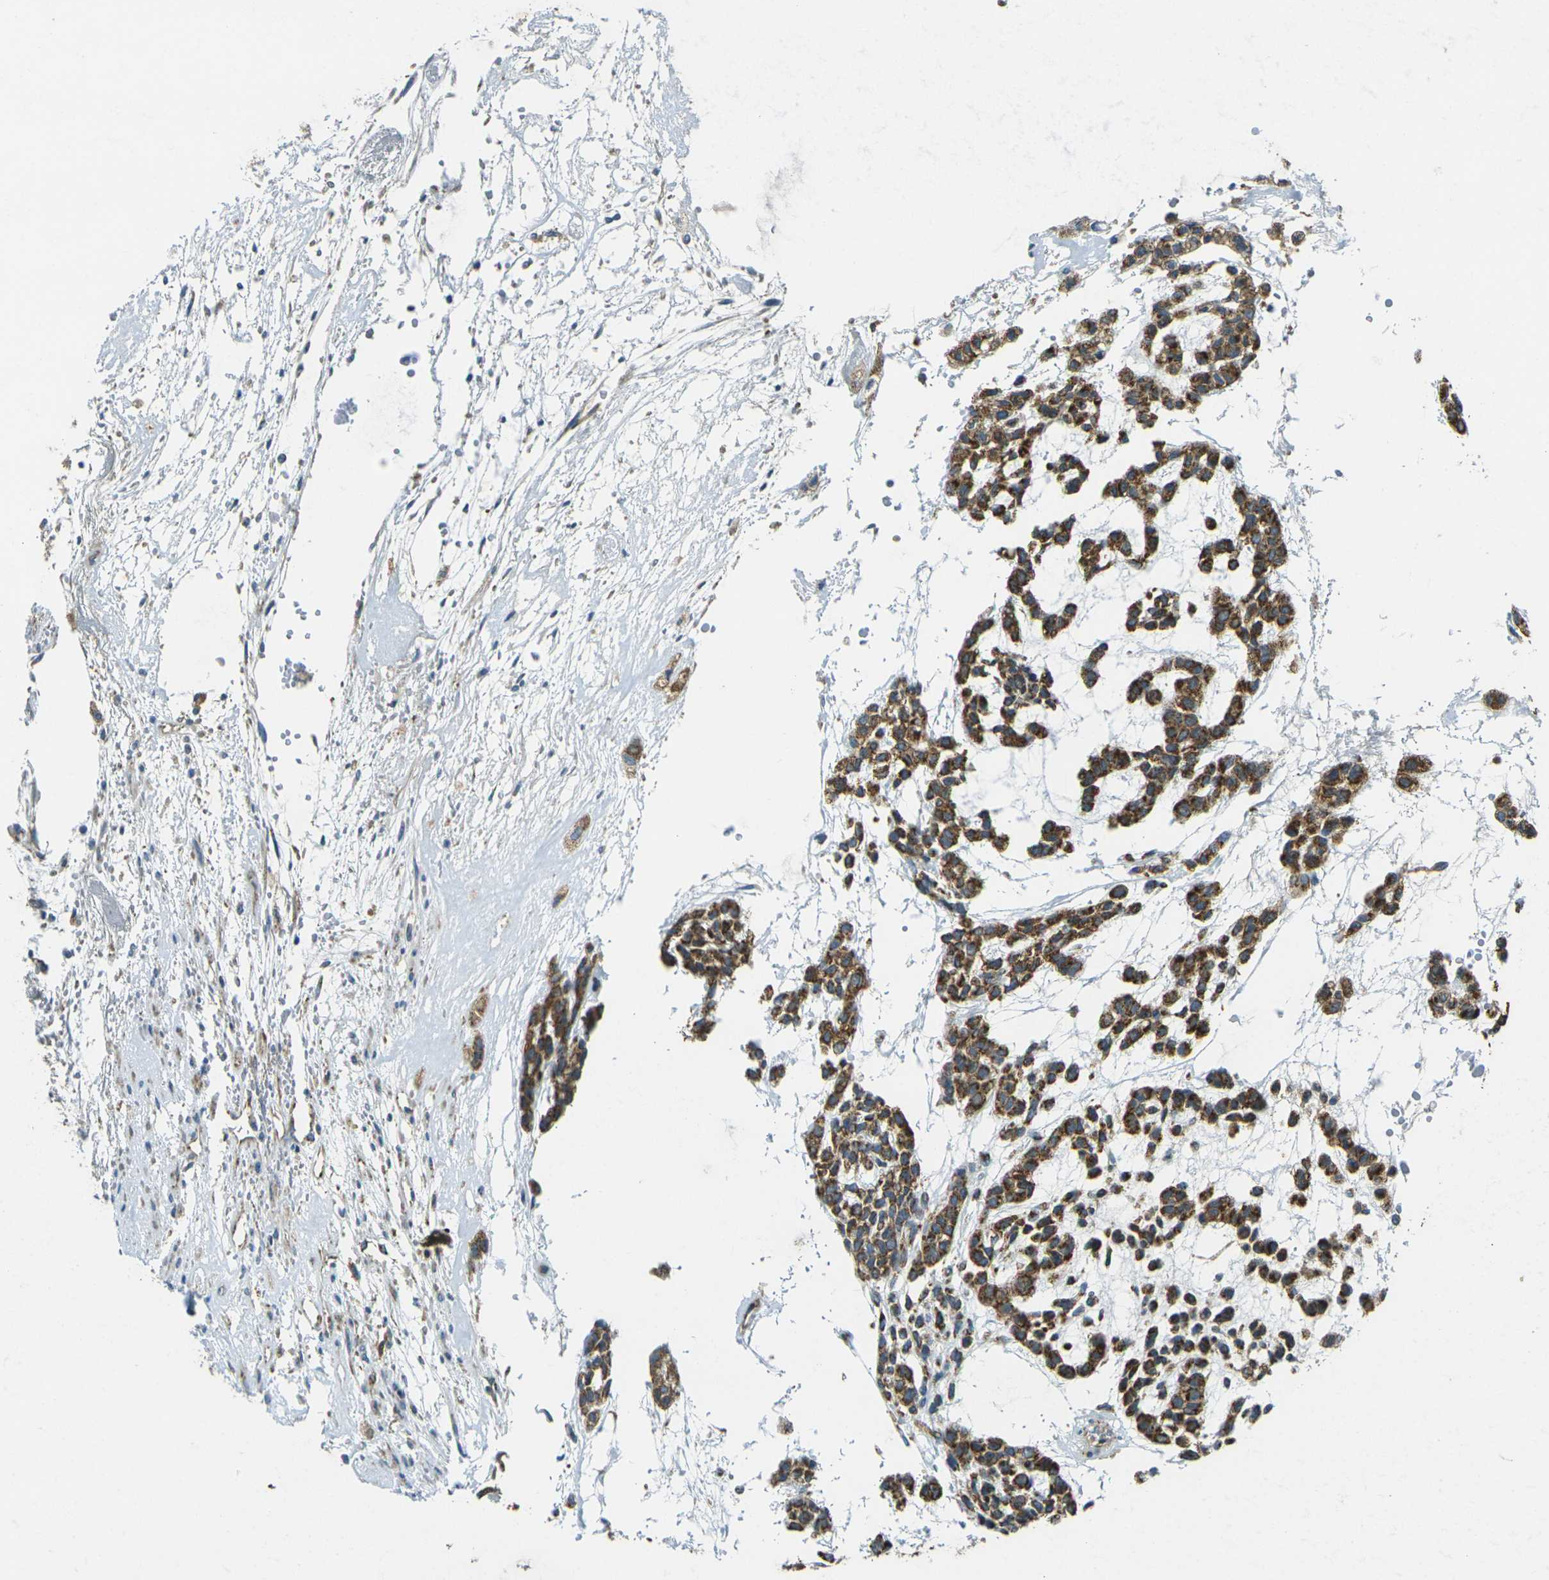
{"staining": {"intensity": "strong", "quantity": ">75%", "location": "cytoplasmic/membranous"}, "tissue": "head and neck cancer", "cell_type": "Tumor cells", "image_type": "cancer", "snomed": [{"axis": "morphology", "description": "Adenocarcinoma, NOS"}, {"axis": "morphology", "description": "Adenoma, NOS"}, {"axis": "topography", "description": "Head-Neck"}], "caption": "Immunohistochemistry (IHC) (DAB) staining of head and neck cancer exhibits strong cytoplasmic/membranous protein staining in approximately >75% of tumor cells.", "gene": "IGF1R", "patient": {"sex": "female", "age": 55}}